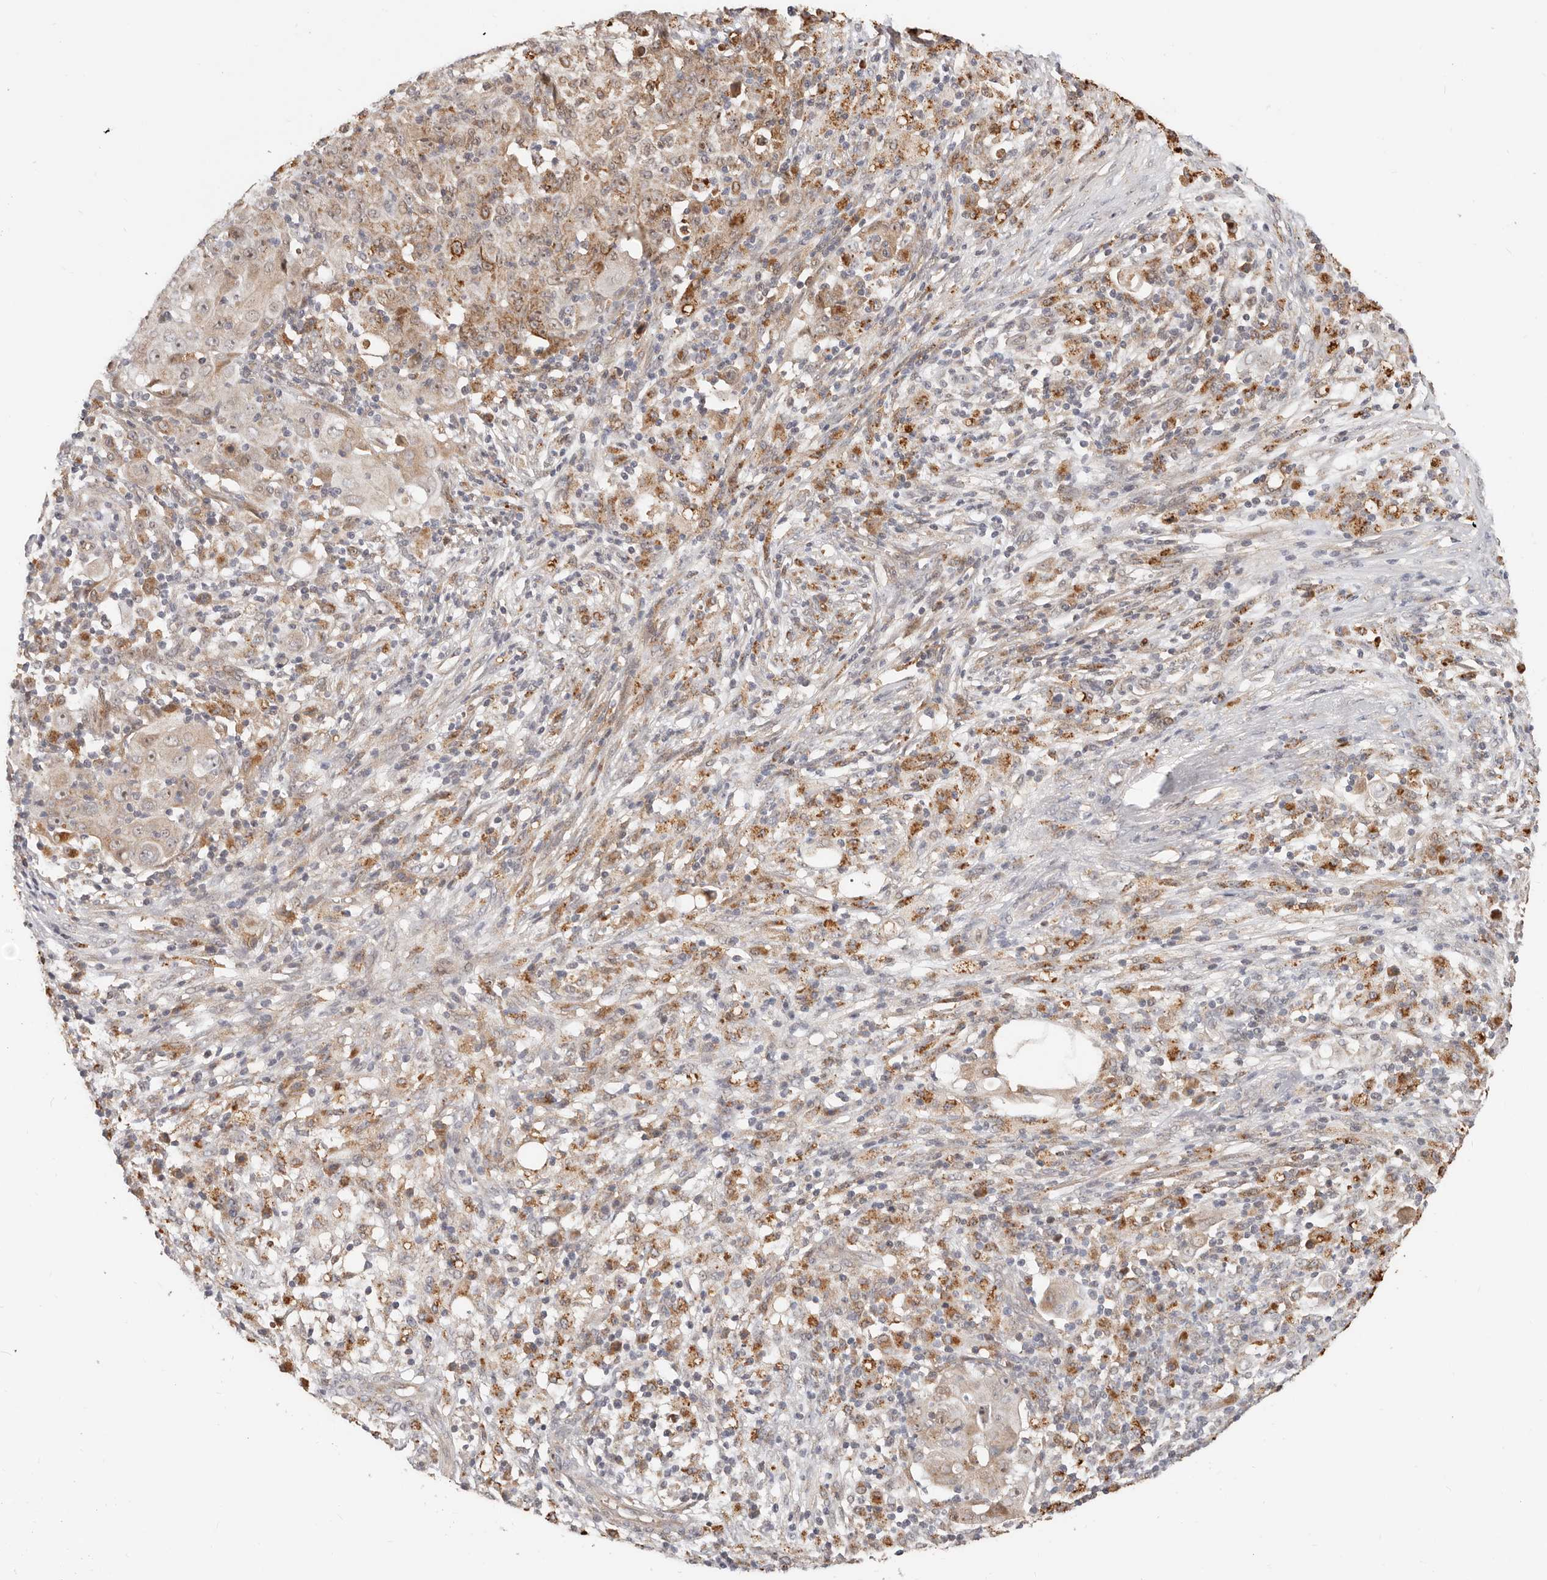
{"staining": {"intensity": "moderate", "quantity": "25%-75%", "location": "cytoplasmic/membranous,nuclear"}, "tissue": "ovarian cancer", "cell_type": "Tumor cells", "image_type": "cancer", "snomed": [{"axis": "morphology", "description": "Carcinoma, endometroid"}, {"axis": "topography", "description": "Ovary"}], "caption": "Human ovarian endometroid carcinoma stained for a protein (brown) displays moderate cytoplasmic/membranous and nuclear positive staining in approximately 25%-75% of tumor cells.", "gene": "ZRANB1", "patient": {"sex": "female", "age": 42}}